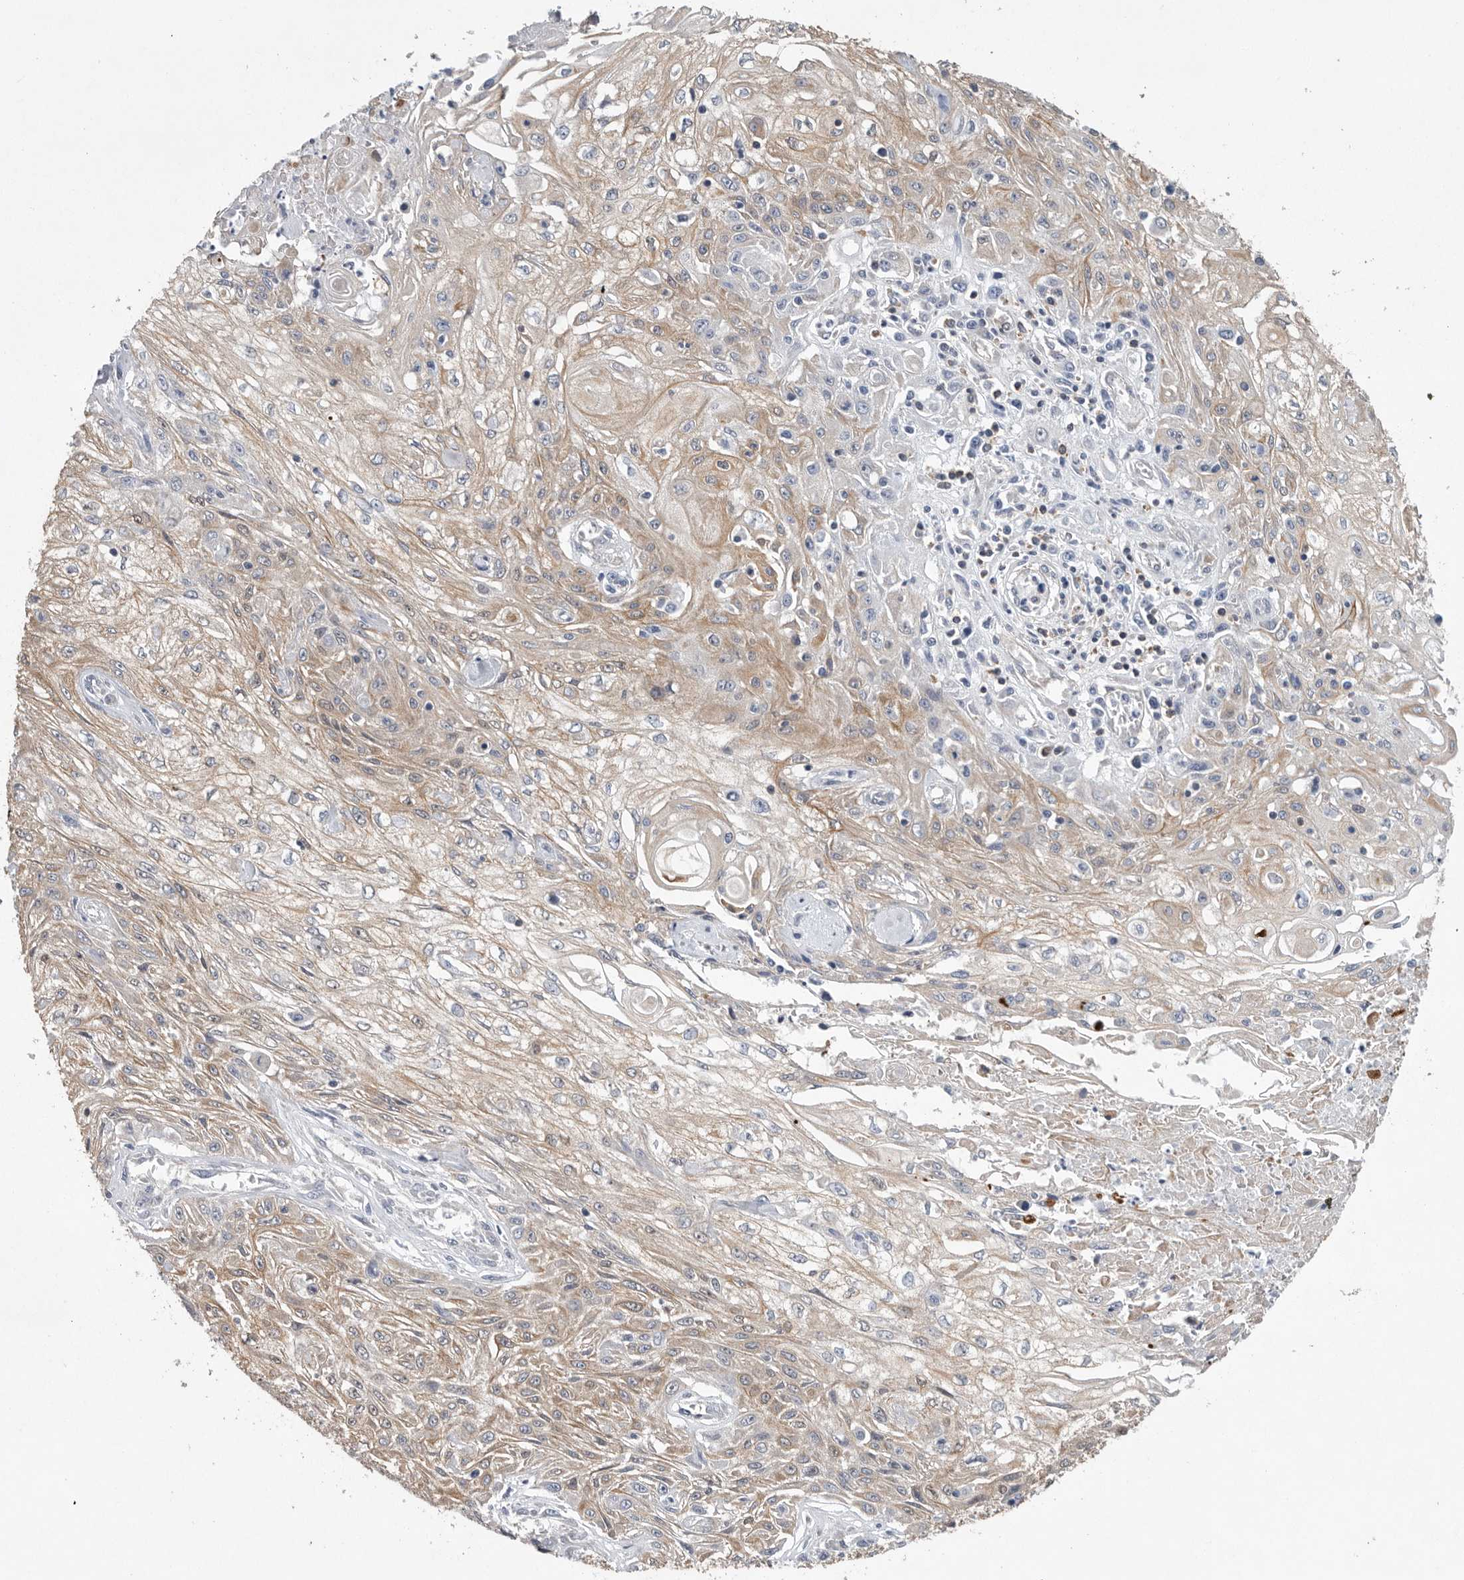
{"staining": {"intensity": "weak", "quantity": ">75%", "location": "cytoplasmic/membranous"}, "tissue": "skin cancer", "cell_type": "Tumor cells", "image_type": "cancer", "snomed": [{"axis": "morphology", "description": "Squamous cell carcinoma, NOS"}, {"axis": "morphology", "description": "Squamous cell carcinoma, metastatic, NOS"}, {"axis": "topography", "description": "Skin"}, {"axis": "topography", "description": "Lymph node"}], "caption": "A brown stain highlights weak cytoplasmic/membranous staining of a protein in human skin cancer tumor cells.", "gene": "PDCD4", "patient": {"sex": "male", "age": 75}}